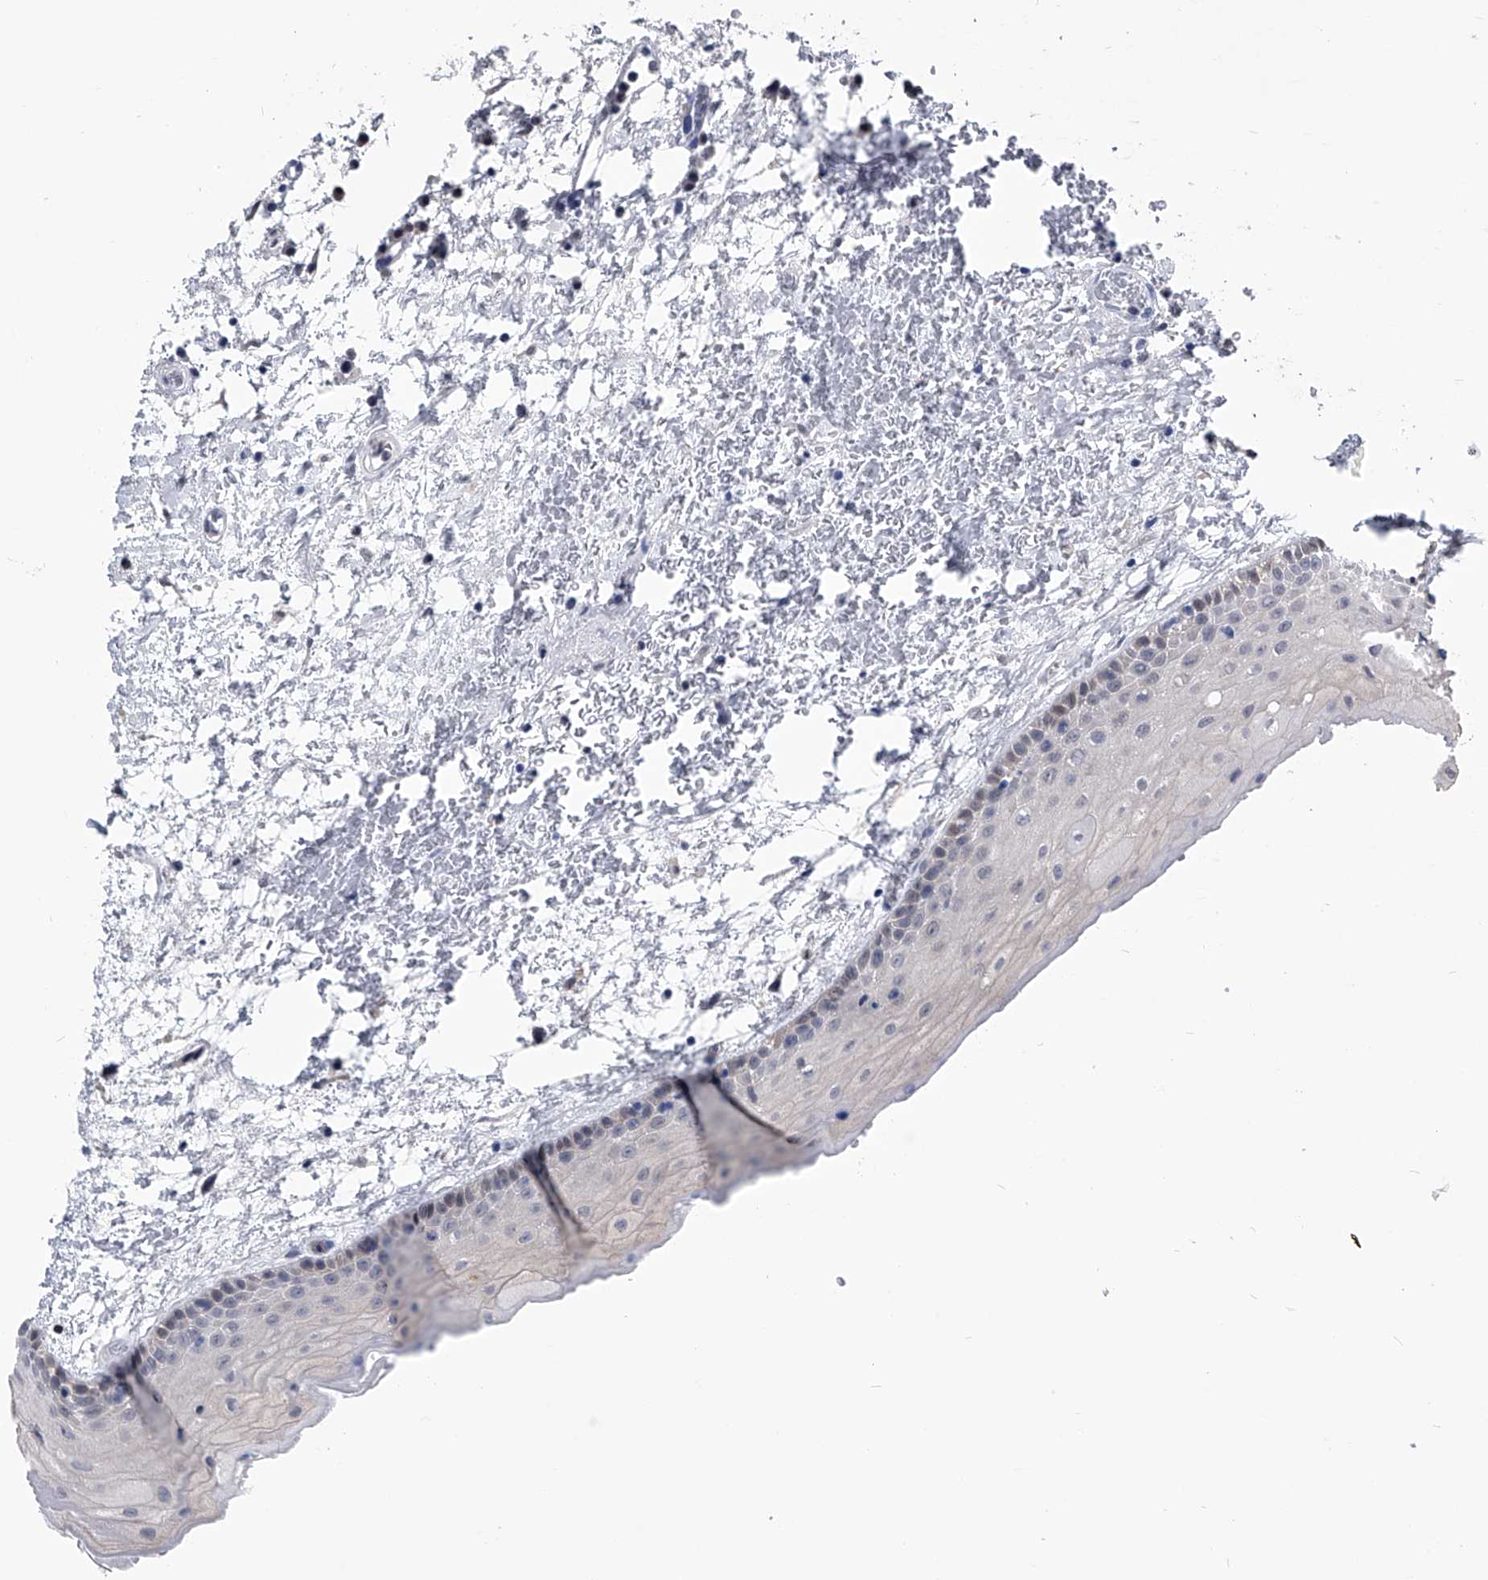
{"staining": {"intensity": "negative", "quantity": "none", "location": "none"}, "tissue": "oral mucosa", "cell_type": "Squamous epithelial cells", "image_type": "normal", "snomed": [{"axis": "morphology", "description": "Normal tissue, NOS"}, {"axis": "topography", "description": "Oral tissue"}], "caption": "IHC histopathology image of normal oral mucosa stained for a protein (brown), which demonstrates no staining in squamous epithelial cells.", "gene": "PDXK", "patient": {"sex": "female", "age": 76}}